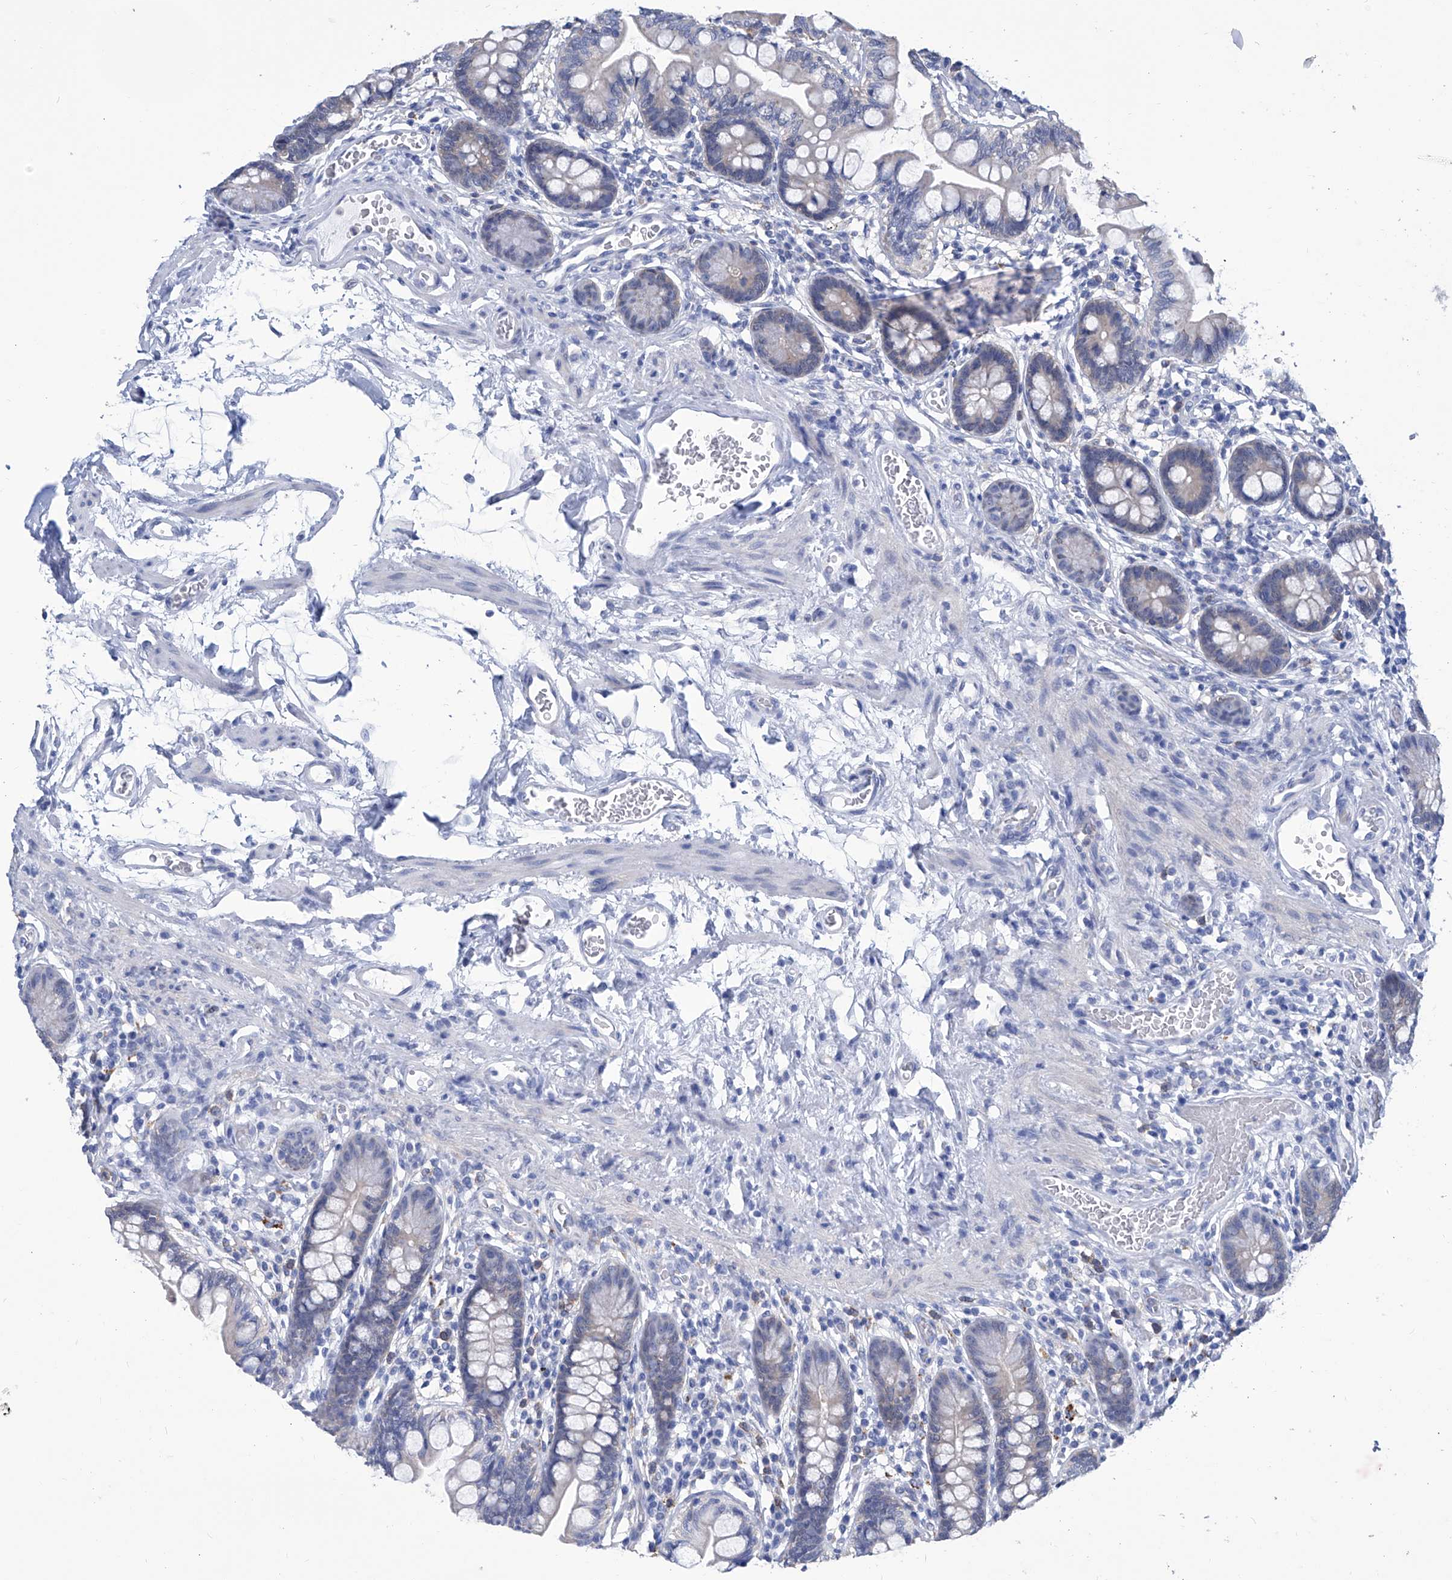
{"staining": {"intensity": "weak", "quantity": "<25%", "location": "cytoplasmic/membranous"}, "tissue": "small intestine", "cell_type": "Glandular cells", "image_type": "normal", "snomed": [{"axis": "morphology", "description": "Normal tissue, NOS"}, {"axis": "topography", "description": "Small intestine"}], "caption": "Glandular cells show no significant protein expression in benign small intestine.", "gene": "IMPA2", "patient": {"sex": "male", "age": 52}}